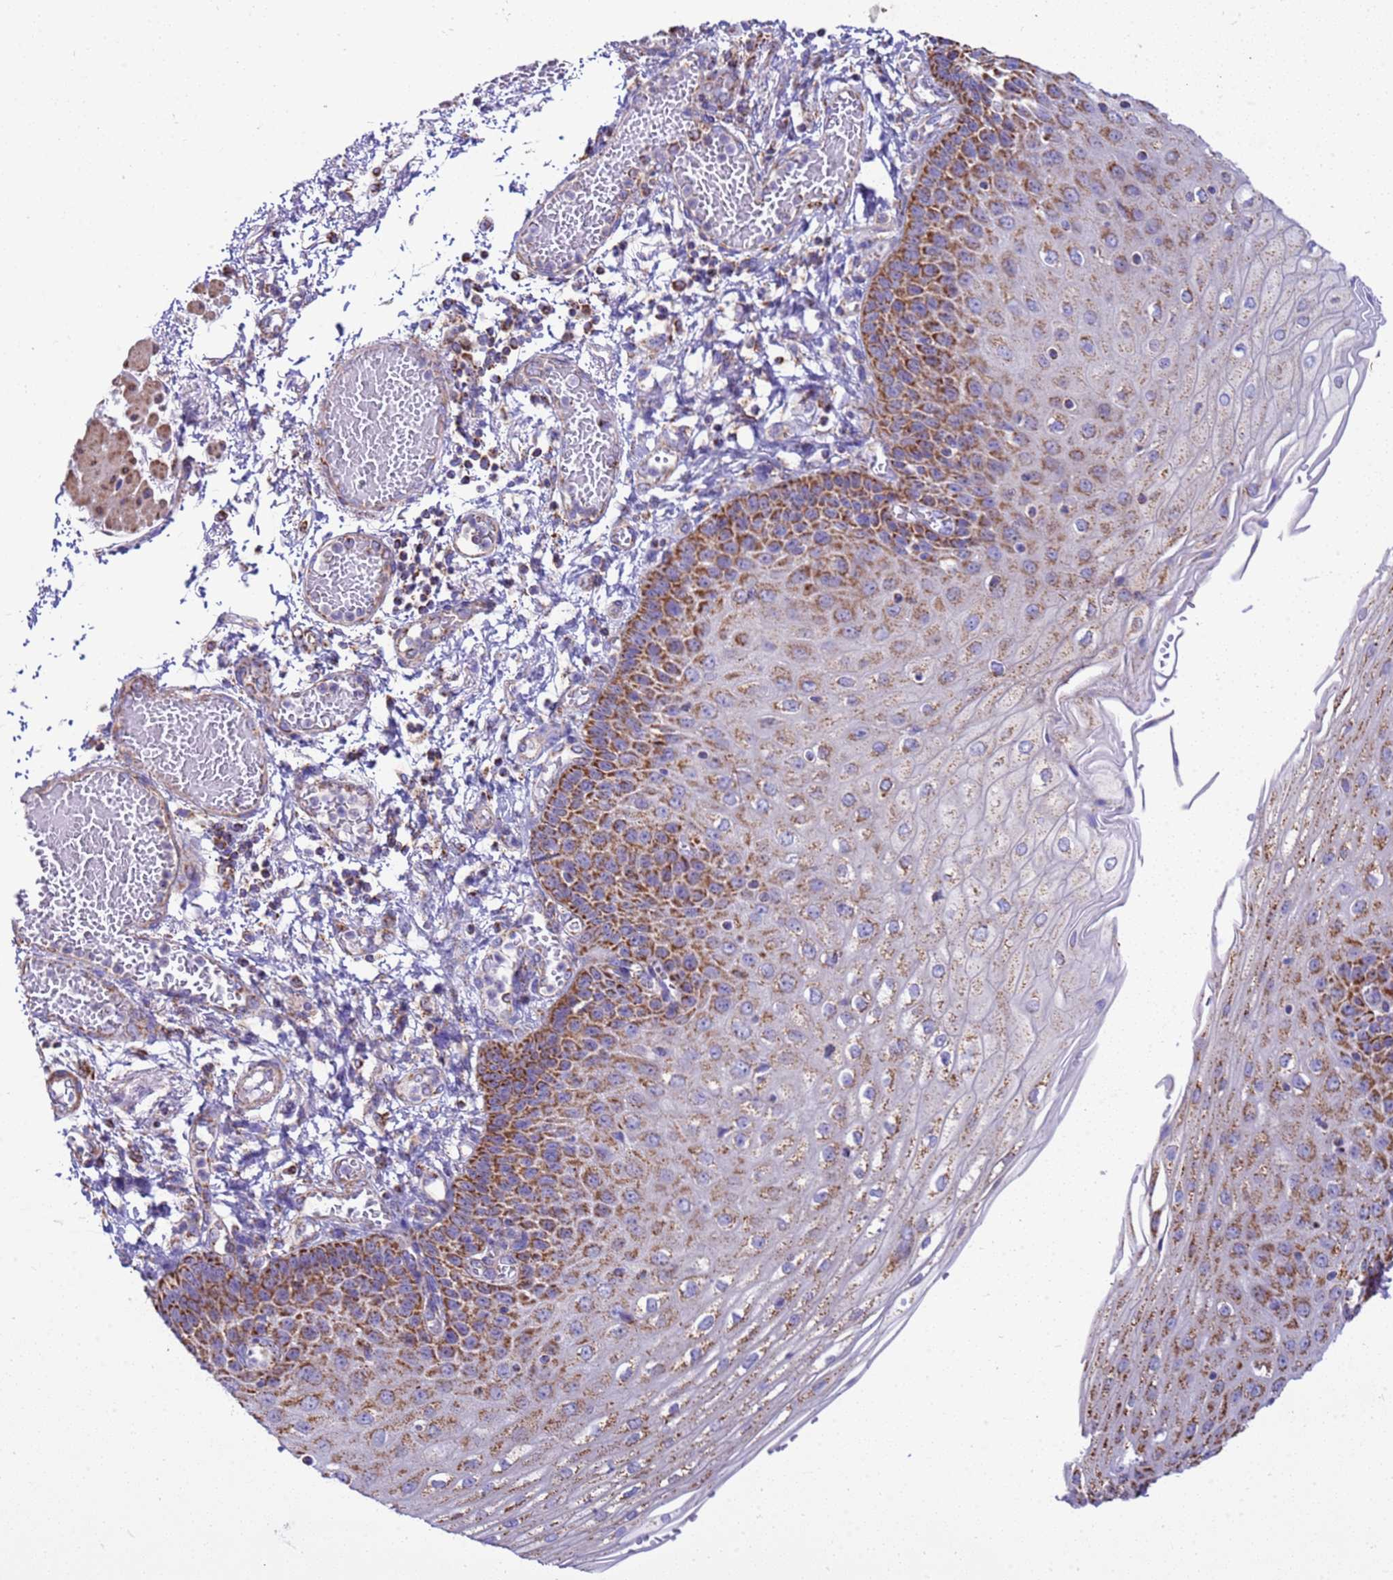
{"staining": {"intensity": "moderate", "quantity": ">75%", "location": "cytoplasmic/membranous"}, "tissue": "esophagus", "cell_type": "Squamous epithelial cells", "image_type": "normal", "snomed": [{"axis": "morphology", "description": "Normal tissue, NOS"}, {"axis": "topography", "description": "Esophagus"}], "caption": "A medium amount of moderate cytoplasmic/membranous positivity is appreciated in about >75% of squamous epithelial cells in benign esophagus.", "gene": "RNF165", "patient": {"sex": "male", "age": 81}}